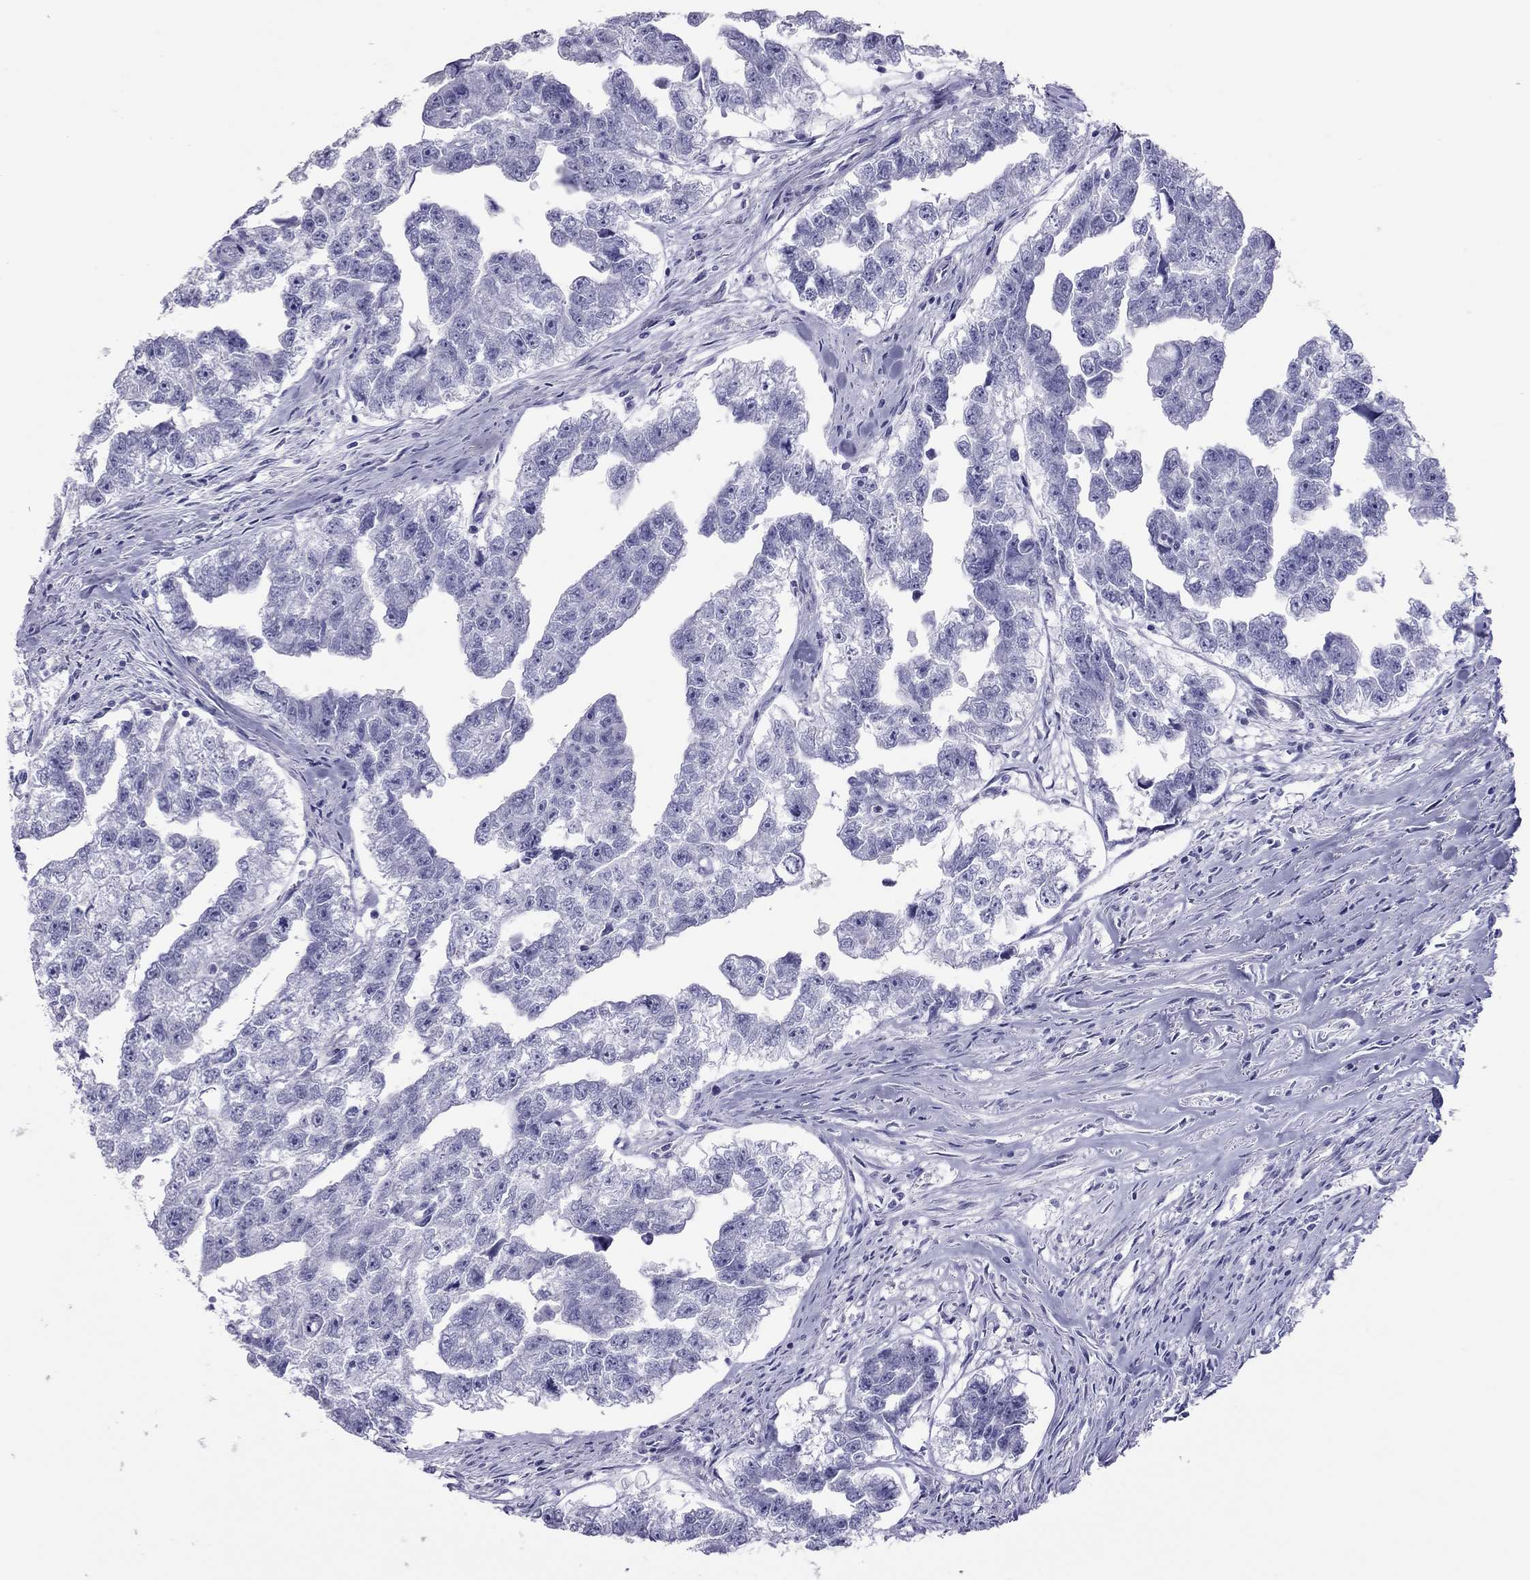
{"staining": {"intensity": "negative", "quantity": "none", "location": "none"}, "tissue": "testis cancer", "cell_type": "Tumor cells", "image_type": "cancer", "snomed": [{"axis": "morphology", "description": "Carcinoma, Embryonal, NOS"}, {"axis": "morphology", "description": "Teratoma, malignant, NOS"}, {"axis": "topography", "description": "Testis"}], "caption": "Immunohistochemistry image of human testis teratoma (malignant) stained for a protein (brown), which displays no staining in tumor cells.", "gene": "STAG3", "patient": {"sex": "male", "age": 44}}